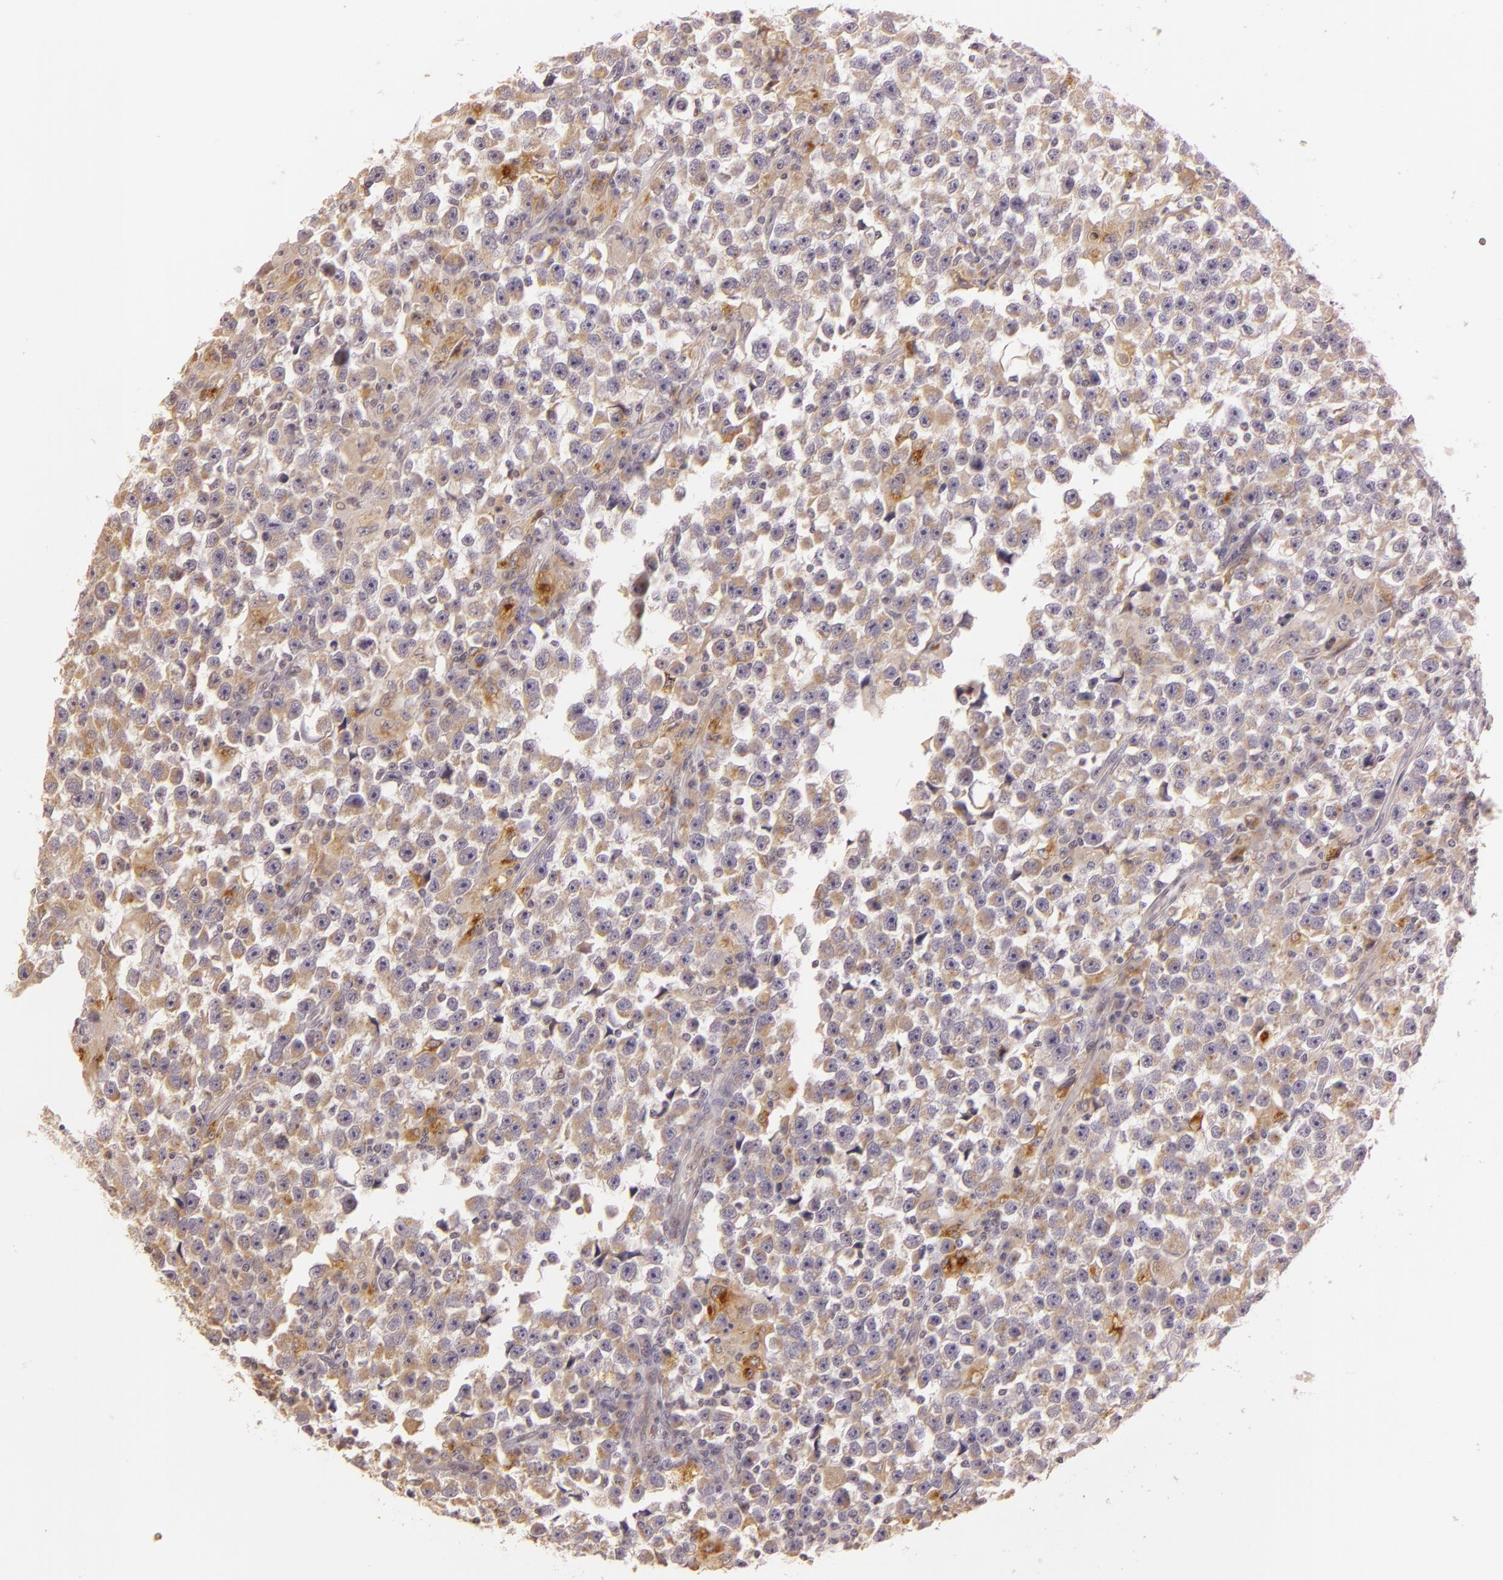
{"staining": {"intensity": "weak", "quantity": ">75%", "location": "cytoplasmic/membranous"}, "tissue": "testis cancer", "cell_type": "Tumor cells", "image_type": "cancer", "snomed": [{"axis": "morphology", "description": "Seminoma, NOS"}, {"axis": "topography", "description": "Testis"}], "caption": "This image shows immunohistochemistry staining of human seminoma (testis), with low weak cytoplasmic/membranous staining in approximately >75% of tumor cells.", "gene": "LGMN", "patient": {"sex": "male", "age": 33}}